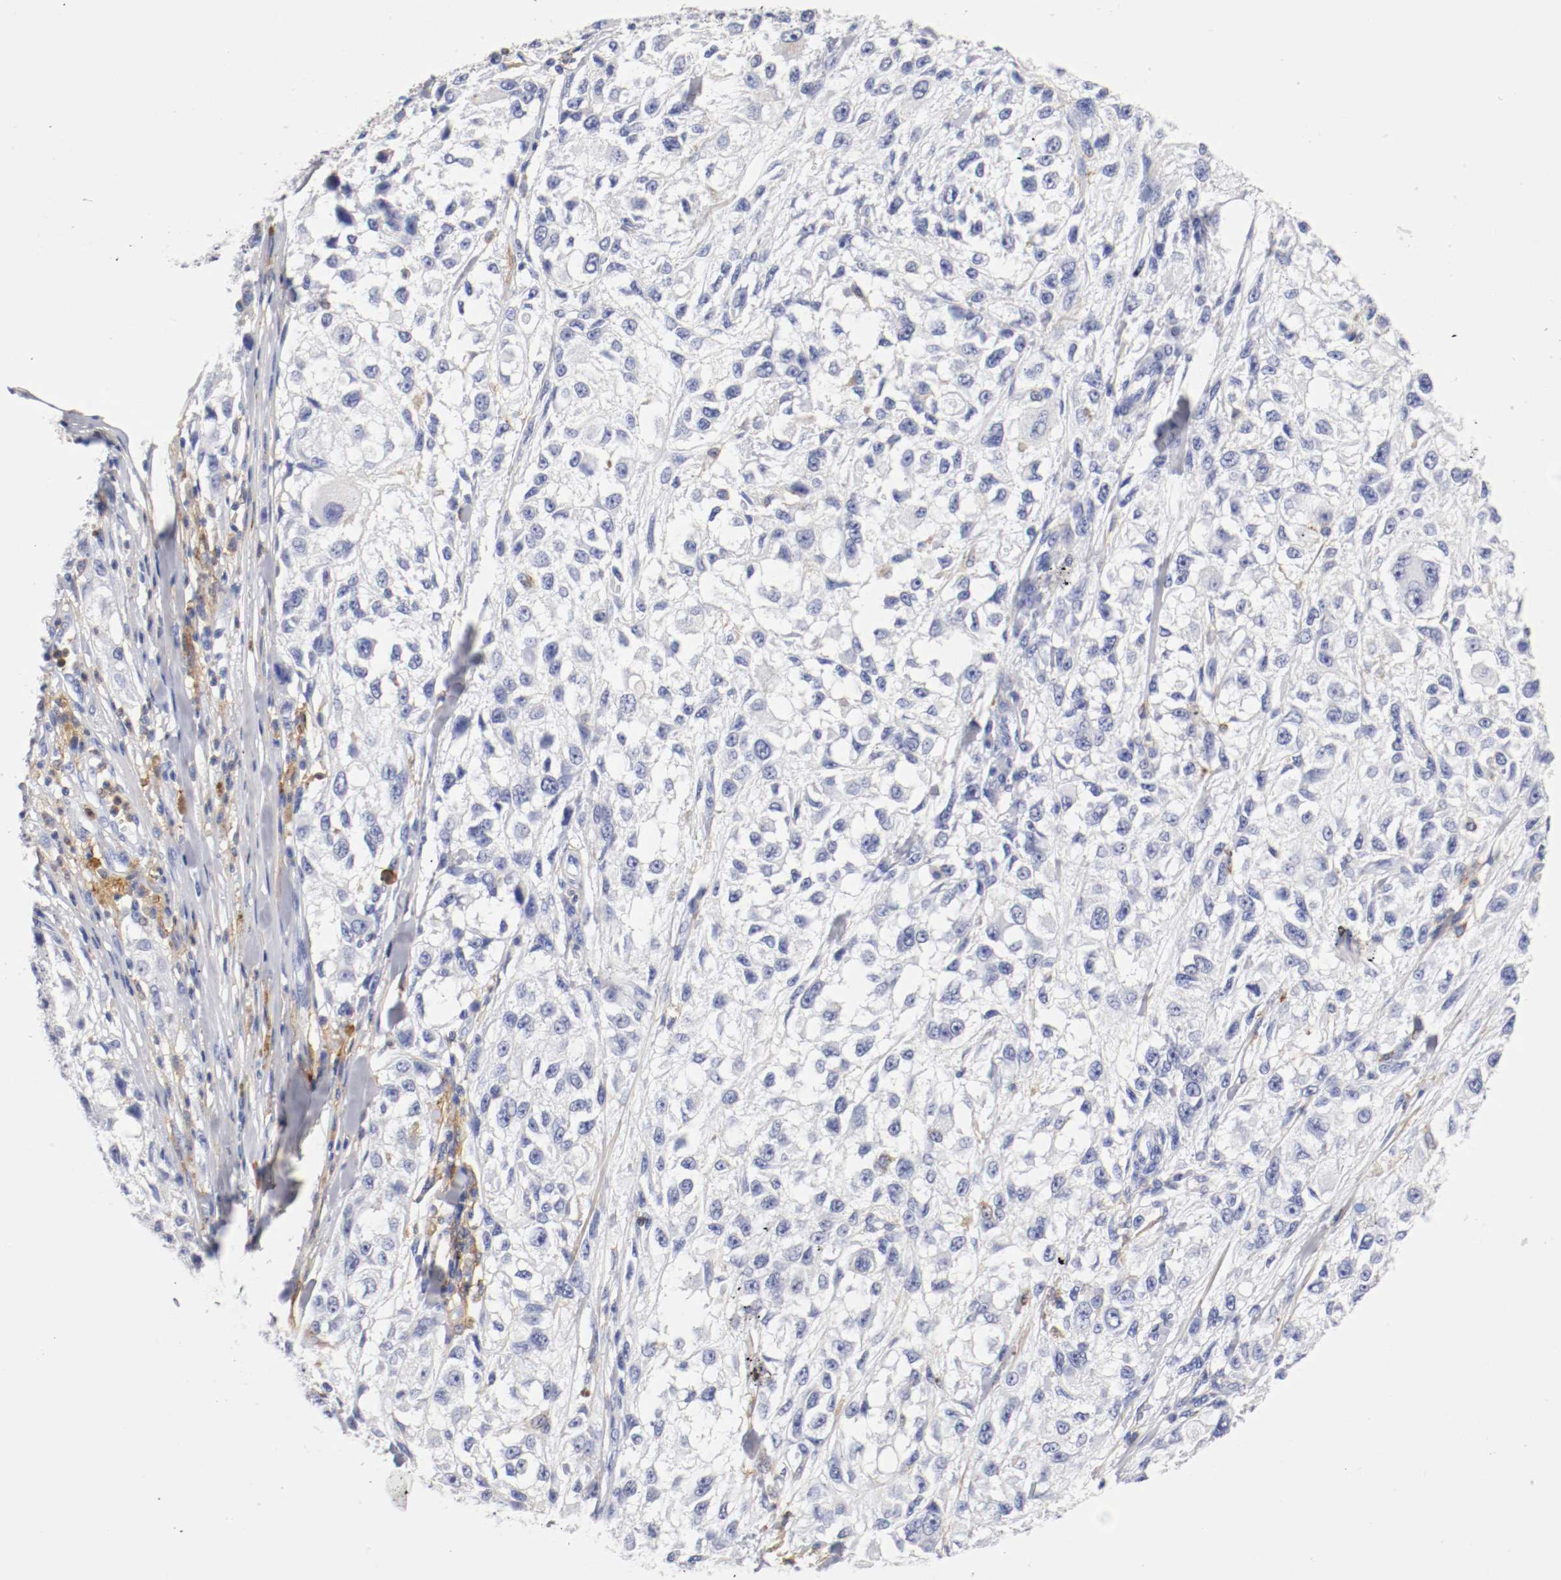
{"staining": {"intensity": "negative", "quantity": "none", "location": "none"}, "tissue": "melanoma", "cell_type": "Tumor cells", "image_type": "cancer", "snomed": [{"axis": "morphology", "description": "Necrosis, NOS"}, {"axis": "morphology", "description": "Malignant melanoma, NOS"}, {"axis": "topography", "description": "Skin"}], "caption": "The immunohistochemistry photomicrograph has no significant positivity in tumor cells of malignant melanoma tissue.", "gene": "ITGAX", "patient": {"sex": "female", "age": 87}}